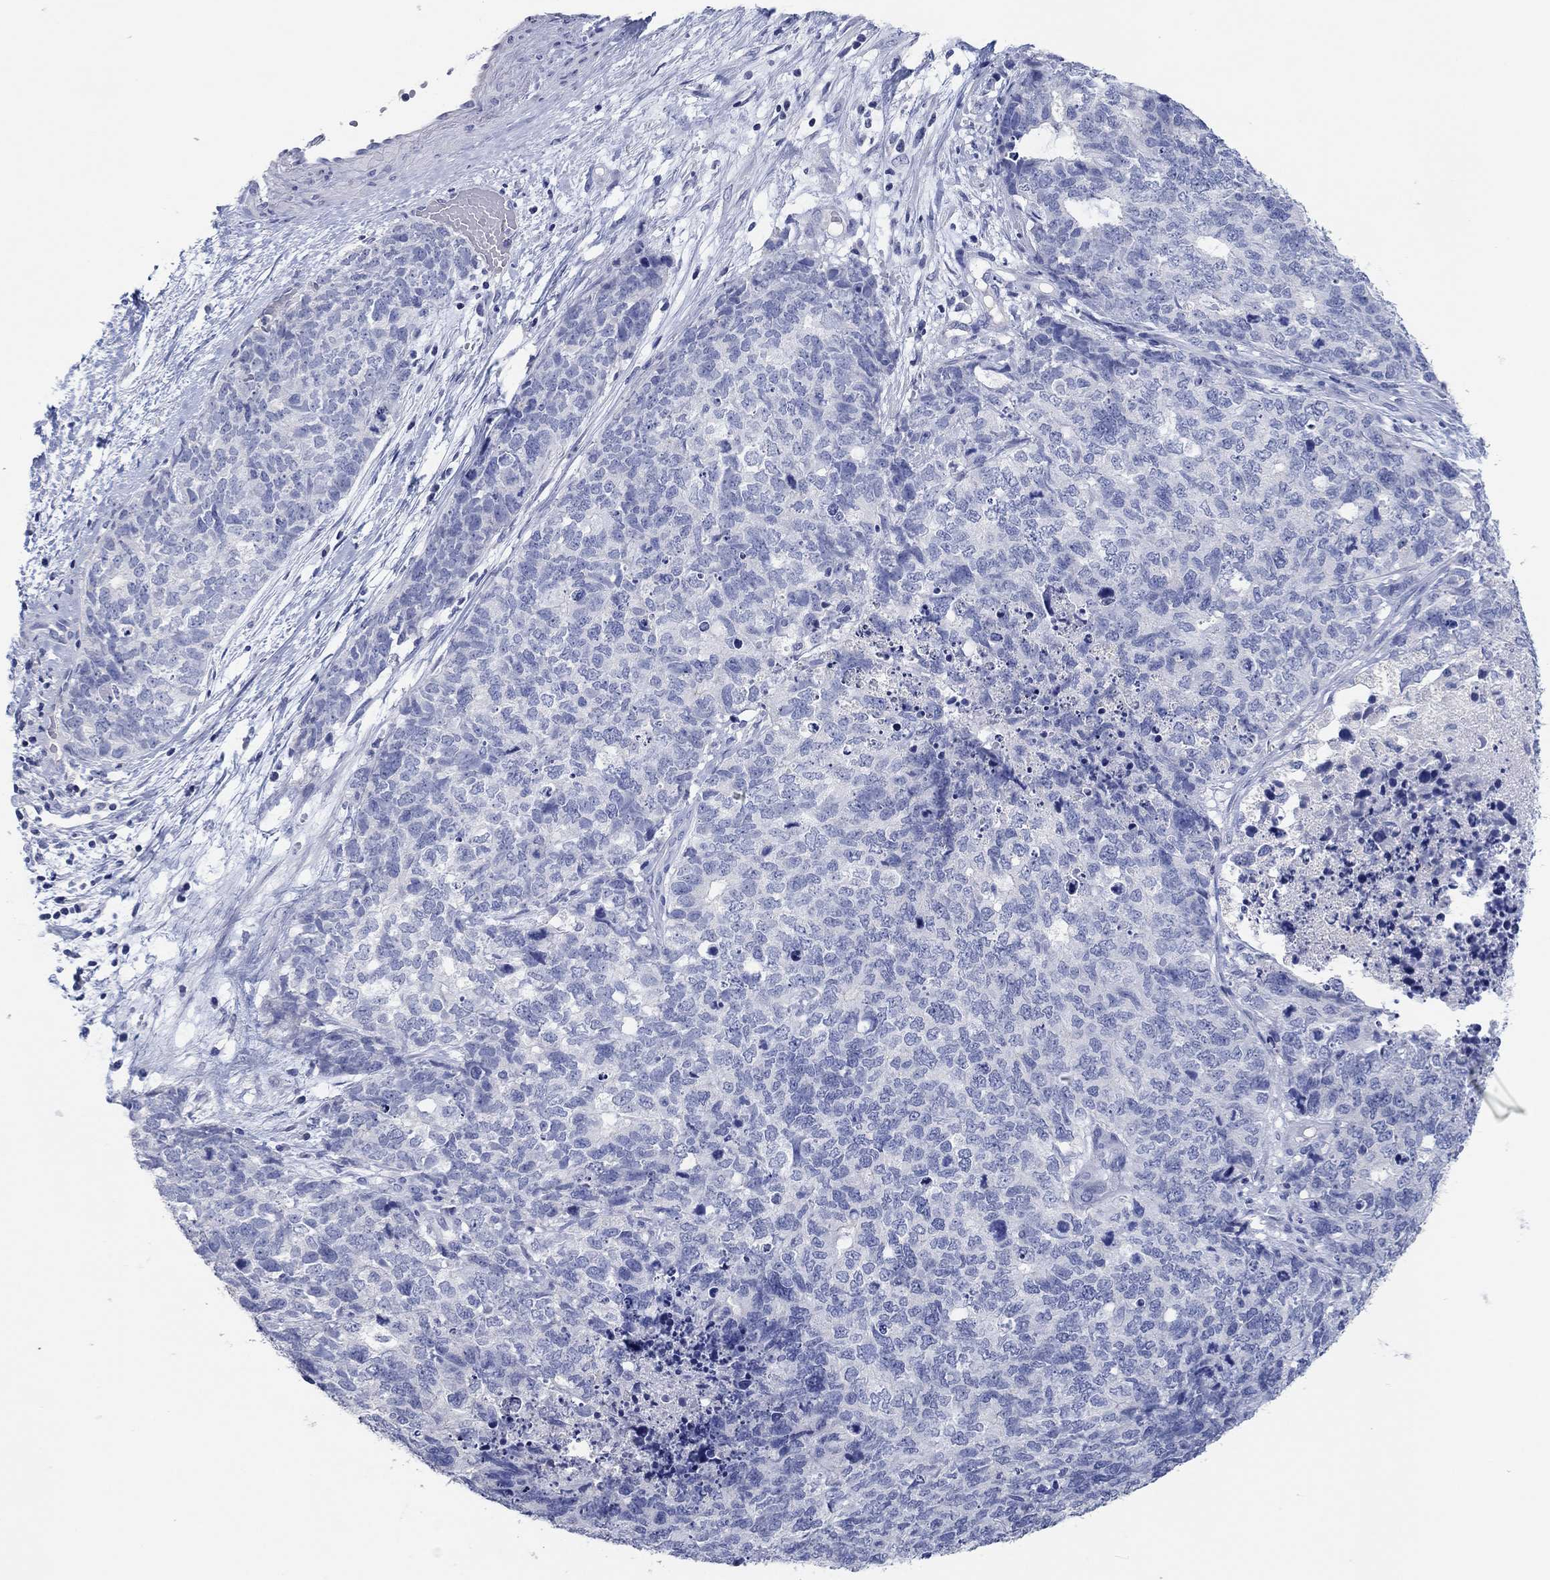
{"staining": {"intensity": "negative", "quantity": "none", "location": "none"}, "tissue": "cervical cancer", "cell_type": "Tumor cells", "image_type": "cancer", "snomed": [{"axis": "morphology", "description": "Squamous cell carcinoma, NOS"}, {"axis": "topography", "description": "Cervix"}], "caption": "A micrograph of cervical cancer stained for a protein shows no brown staining in tumor cells.", "gene": "POU5F1", "patient": {"sex": "female", "age": 63}}